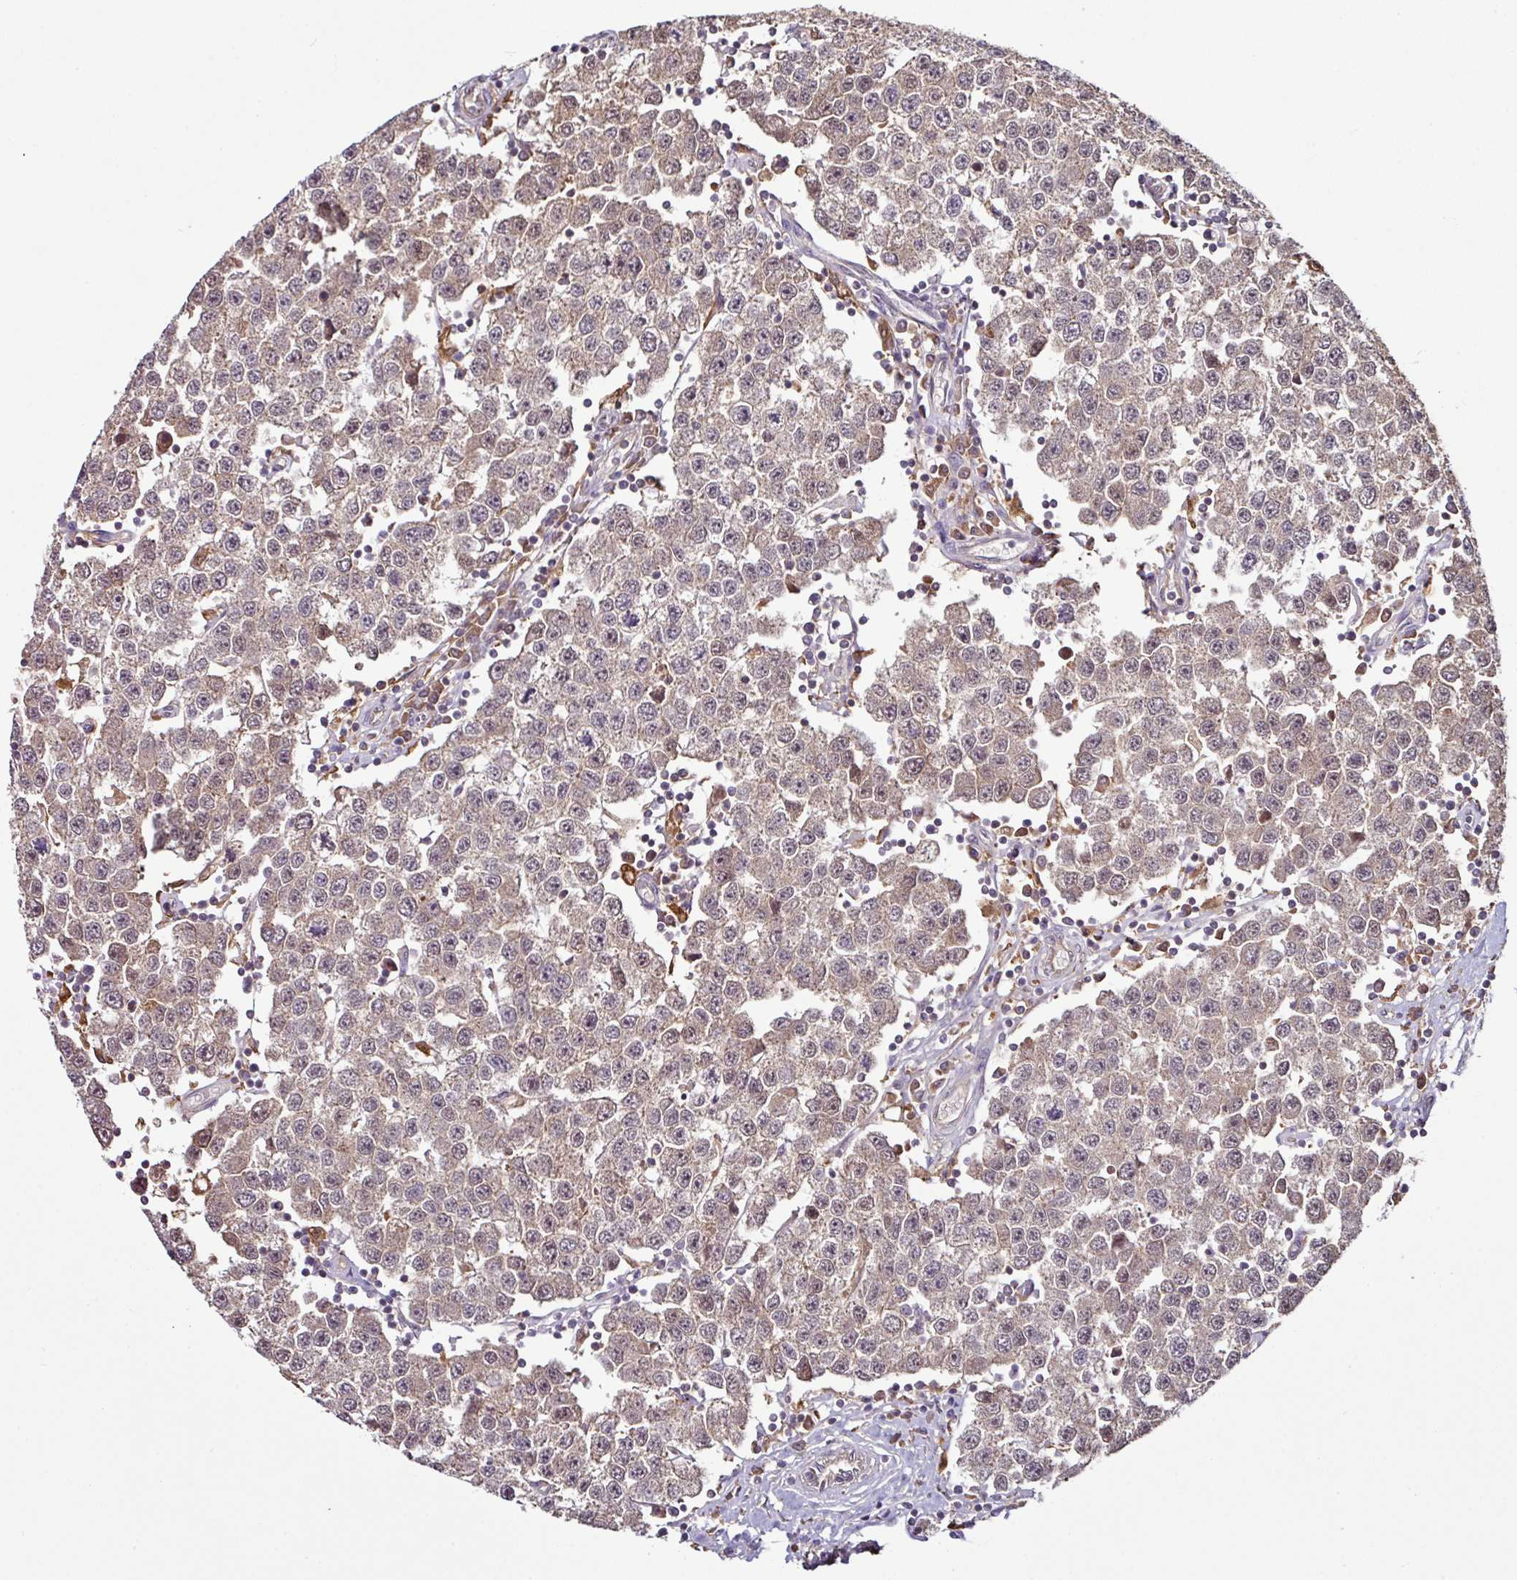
{"staining": {"intensity": "weak", "quantity": "<25%", "location": "cytoplasmic/membranous"}, "tissue": "testis cancer", "cell_type": "Tumor cells", "image_type": "cancer", "snomed": [{"axis": "morphology", "description": "Seminoma, NOS"}, {"axis": "topography", "description": "Testis"}], "caption": "DAB immunohistochemical staining of human seminoma (testis) reveals no significant positivity in tumor cells. (IHC, brightfield microscopy, high magnification).", "gene": "GNPDA1", "patient": {"sex": "male", "age": 34}}